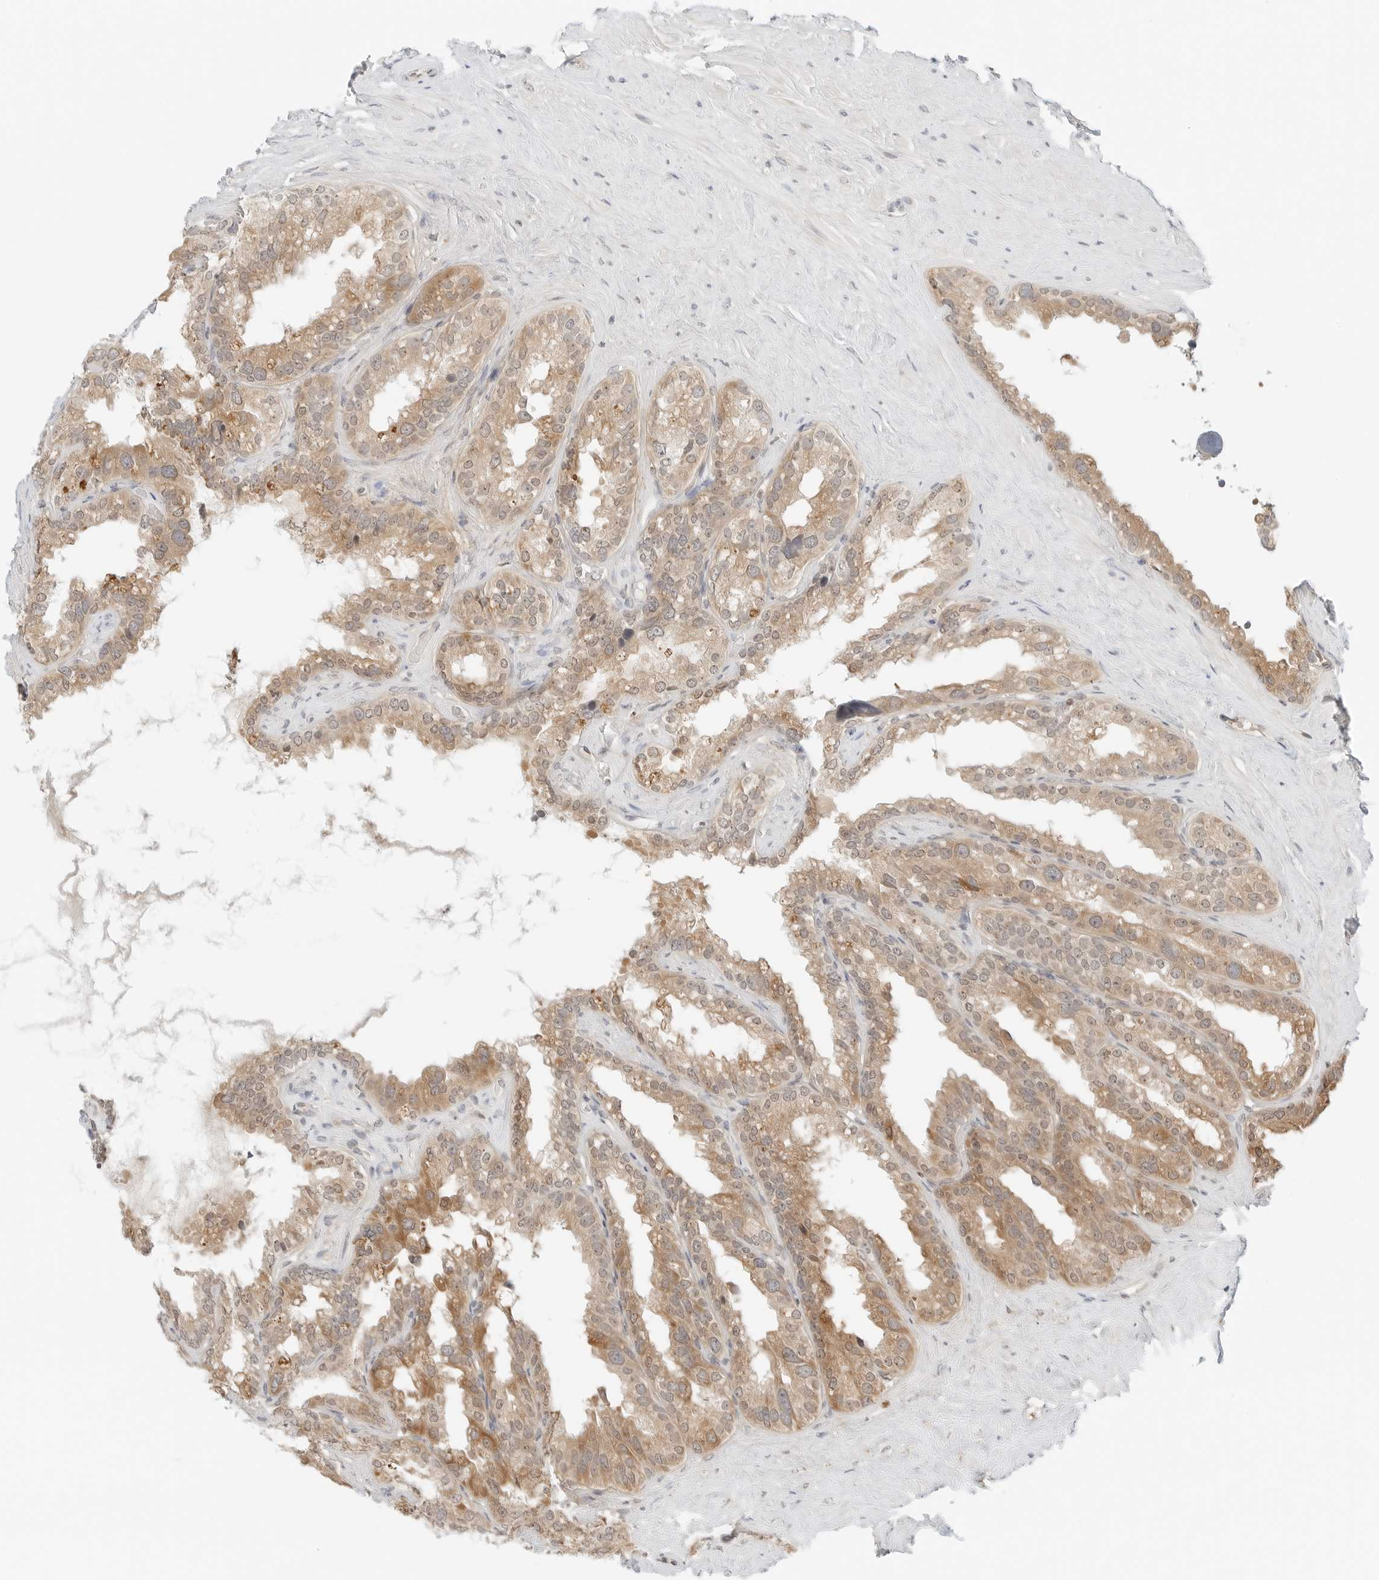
{"staining": {"intensity": "moderate", "quantity": "25%-75%", "location": "cytoplasmic/membranous"}, "tissue": "seminal vesicle", "cell_type": "Glandular cells", "image_type": "normal", "snomed": [{"axis": "morphology", "description": "Normal tissue, NOS"}, {"axis": "topography", "description": "Seminal veicle"}], "caption": "The image demonstrates a brown stain indicating the presence of a protein in the cytoplasmic/membranous of glandular cells in seminal vesicle.", "gene": "IQCC", "patient": {"sex": "male", "age": 80}}